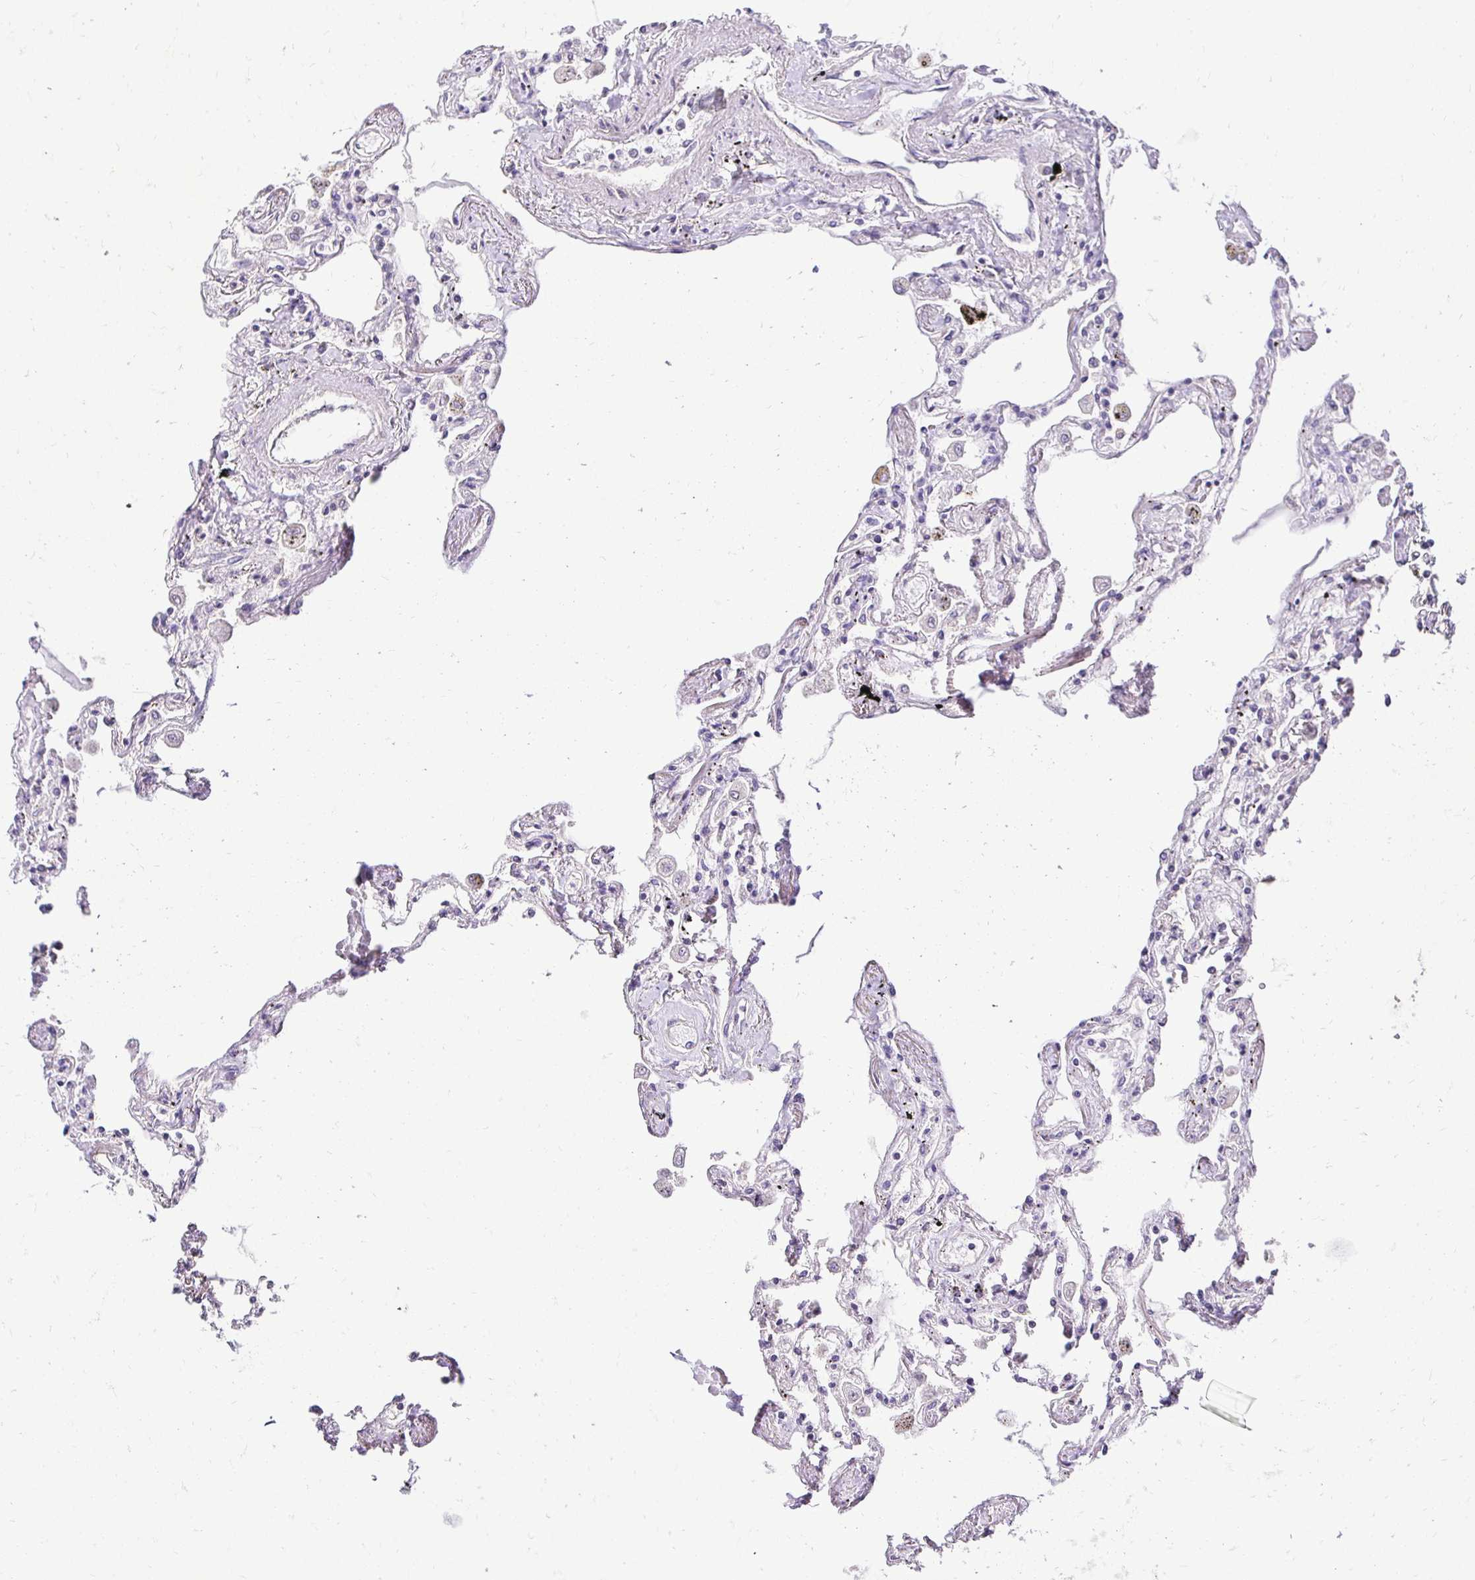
{"staining": {"intensity": "moderate", "quantity": "25%-75%", "location": "cytoplasmic/membranous"}, "tissue": "lung", "cell_type": "Alveolar cells", "image_type": "normal", "snomed": [{"axis": "morphology", "description": "Normal tissue, NOS"}, {"axis": "morphology", "description": "Adenocarcinoma, NOS"}, {"axis": "topography", "description": "Cartilage tissue"}, {"axis": "topography", "description": "Lung"}], "caption": "Immunohistochemical staining of normal lung shows medium levels of moderate cytoplasmic/membranous positivity in approximately 25%-75% of alveolar cells. The staining was performed using DAB, with brown indicating positive protein expression. Nuclei are stained blue with hematoxylin.", "gene": "RHEBL1", "patient": {"sex": "female", "age": 67}}